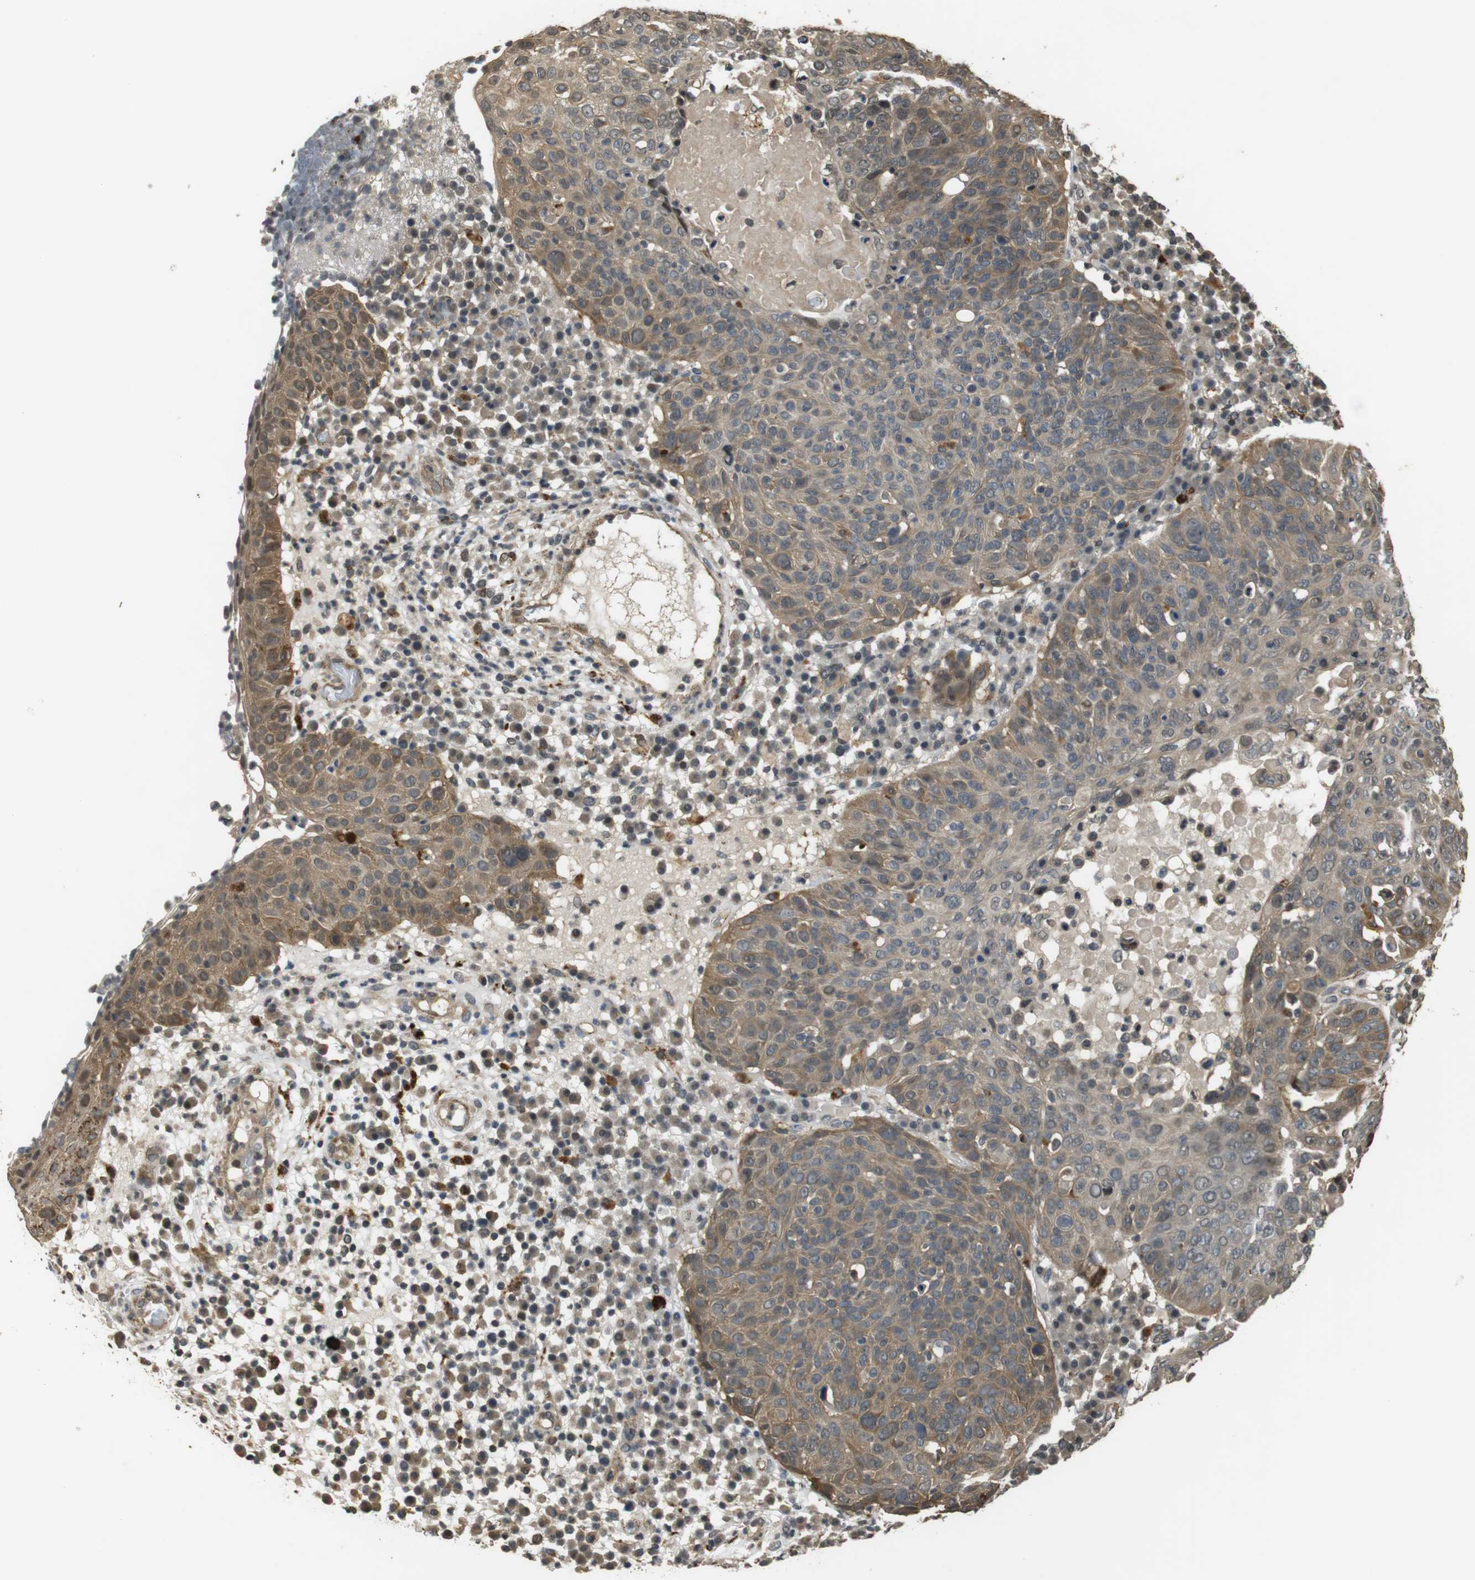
{"staining": {"intensity": "moderate", "quantity": ">75%", "location": "cytoplasmic/membranous,nuclear"}, "tissue": "skin cancer", "cell_type": "Tumor cells", "image_type": "cancer", "snomed": [{"axis": "morphology", "description": "Squamous cell carcinoma in situ, NOS"}, {"axis": "morphology", "description": "Squamous cell carcinoma, NOS"}, {"axis": "topography", "description": "Skin"}], "caption": "Immunohistochemistry (IHC) histopathology image of skin cancer (squamous cell carcinoma) stained for a protein (brown), which displays medium levels of moderate cytoplasmic/membranous and nuclear positivity in approximately >75% of tumor cells.", "gene": "FZD10", "patient": {"sex": "male", "age": 93}}